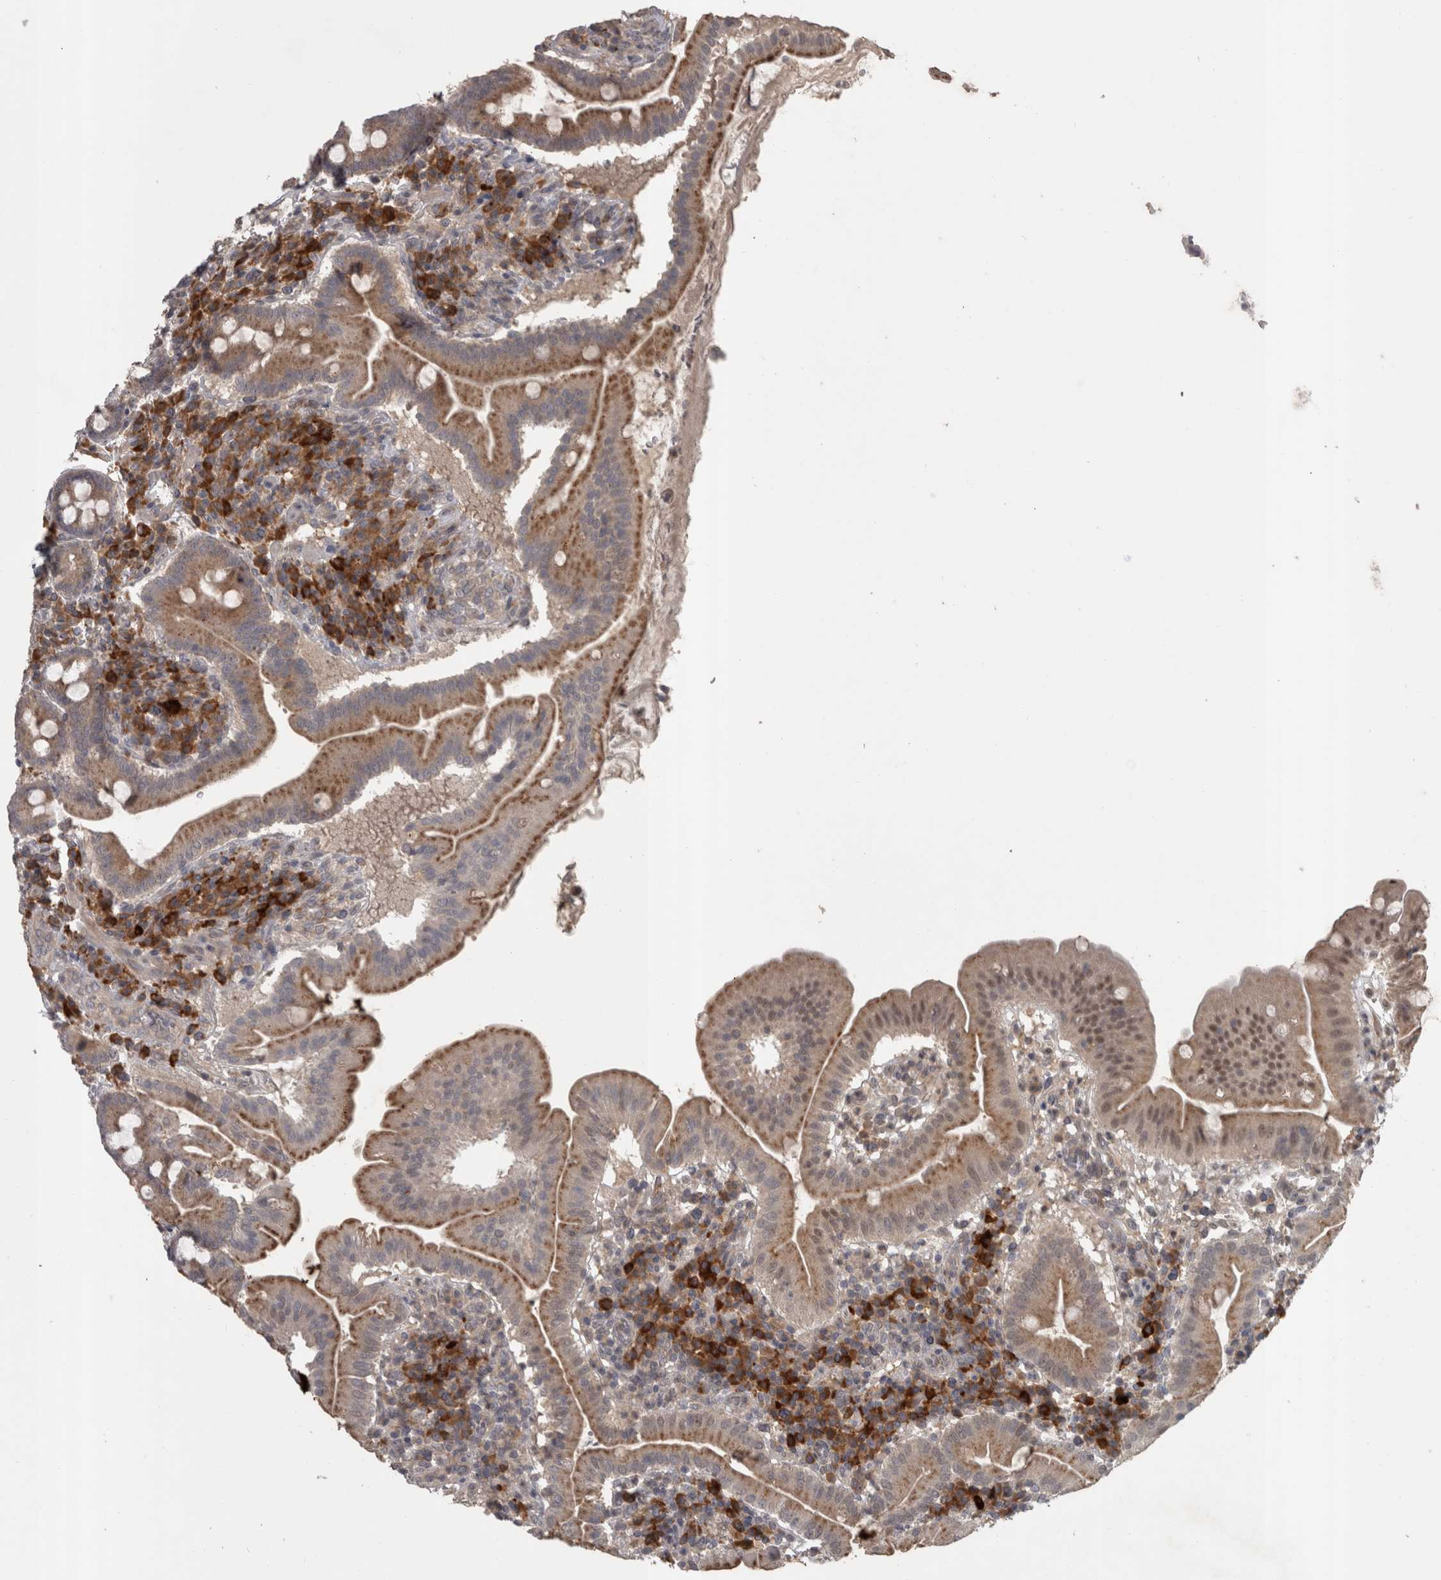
{"staining": {"intensity": "moderate", "quantity": ">75%", "location": "cytoplasmic/membranous"}, "tissue": "duodenum", "cell_type": "Glandular cells", "image_type": "normal", "snomed": [{"axis": "morphology", "description": "Normal tissue, NOS"}, {"axis": "topography", "description": "Duodenum"}], "caption": "This photomicrograph exhibits normal duodenum stained with immunohistochemistry (IHC) to label a protein in brown. The cytoplasmic/membranous of glandular cells show moderate positivity for the protein. Nuclei are counter-stained blue.", "gene": "SLCO5A1", "patient": {"sex": "male", "age": 50}}